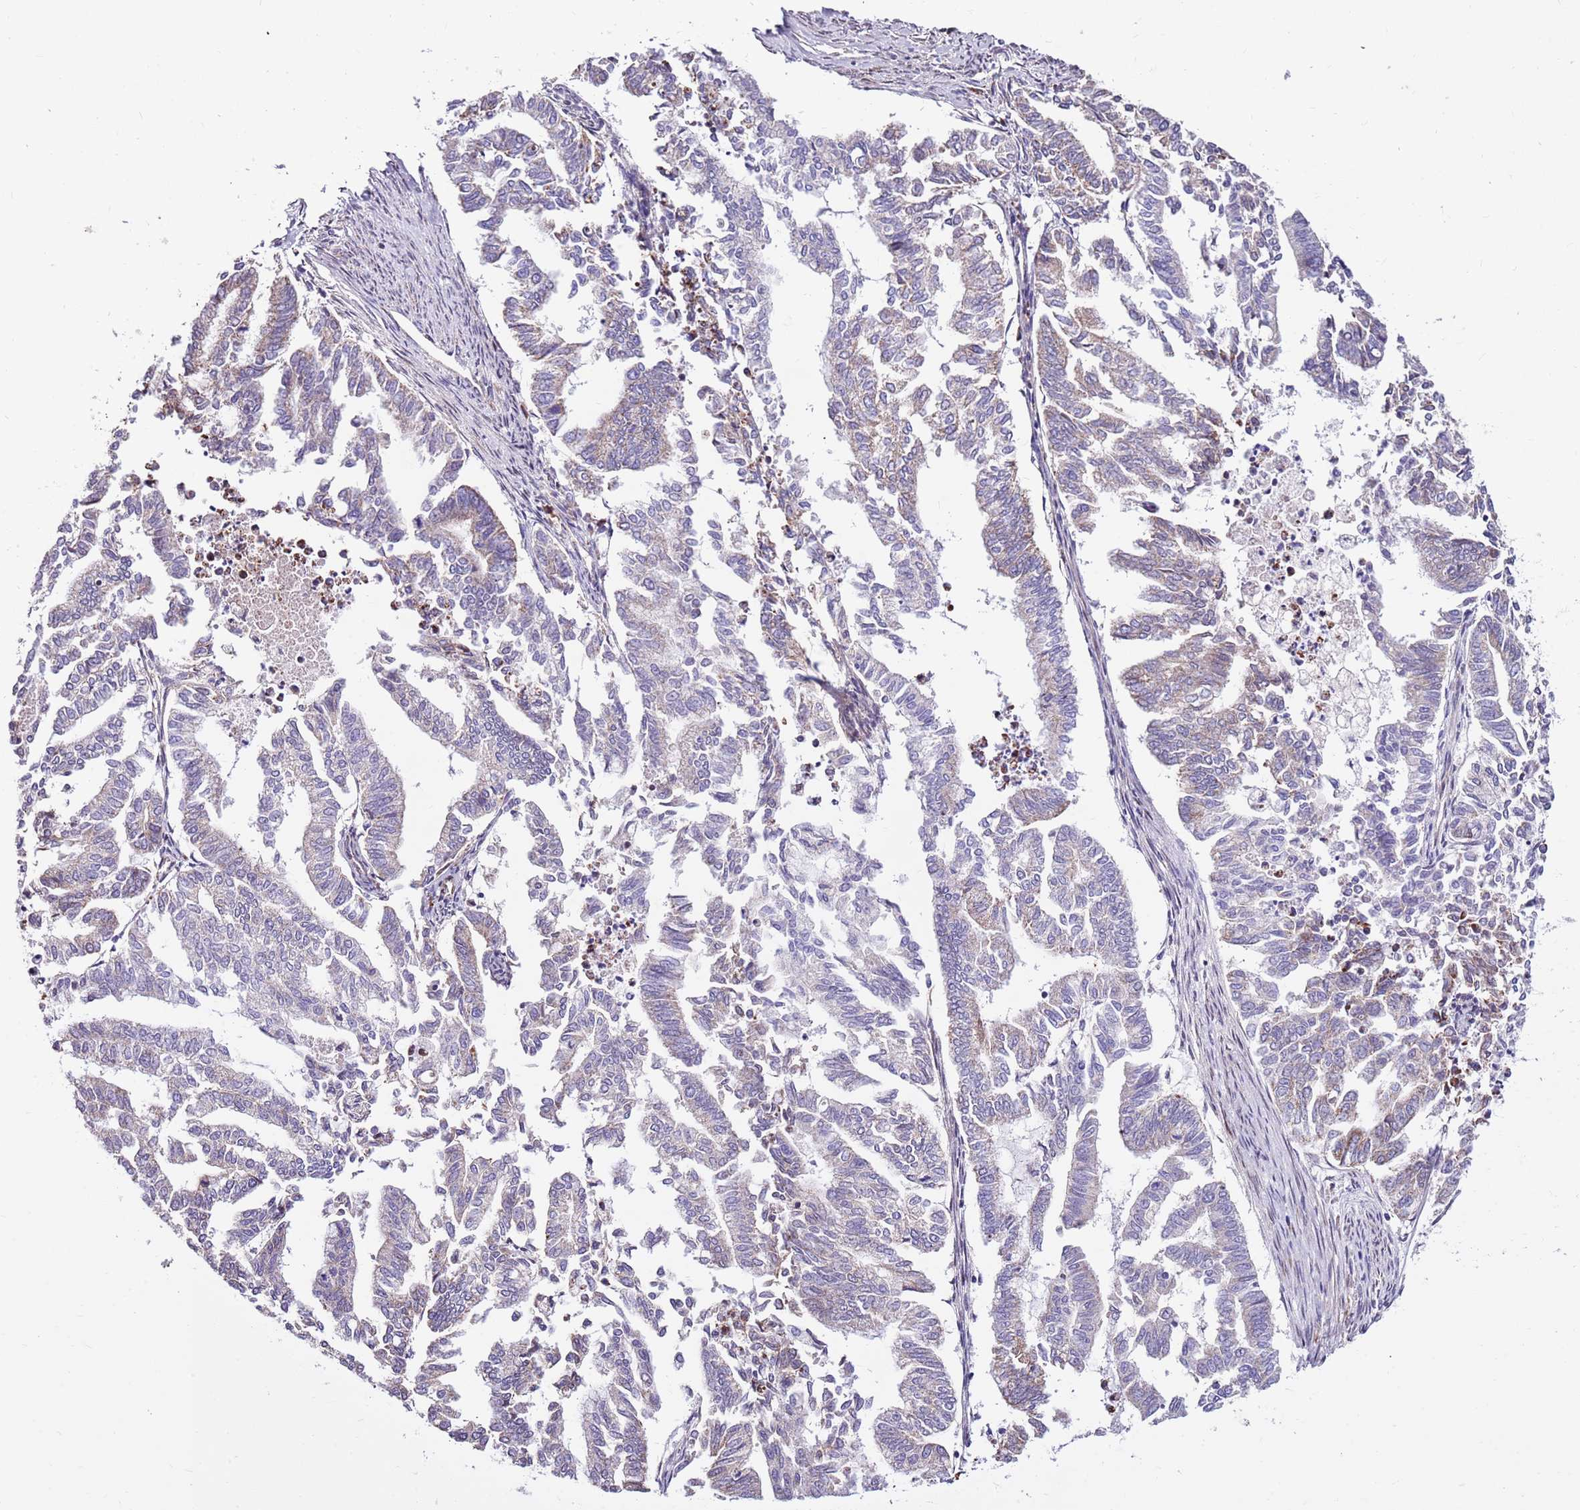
{"staining": {"intensity": "moderate", "quantity": "25%-75%", "location": "cytoplasmic/membranous"}, "tissue": "endometrial cancer", "cell_type": "Tumor cells", "image_type": "cancer", "snomed": [{"axis": "morphology", "description": "Adenocarcinoma, NOS"}, {"axis": "topography", "description": "Endometrium"}], "caption": "Endometrial cancer (adenocarcinoma) stained with DAB immunohistochemistry (IHC) displays medium levels of moderate cytoplasmic/membranous positivity in approximately 25%-75% of tumor cells.", "gene": "HECTD4", "patient": {"sex": "female", "age": 79}}